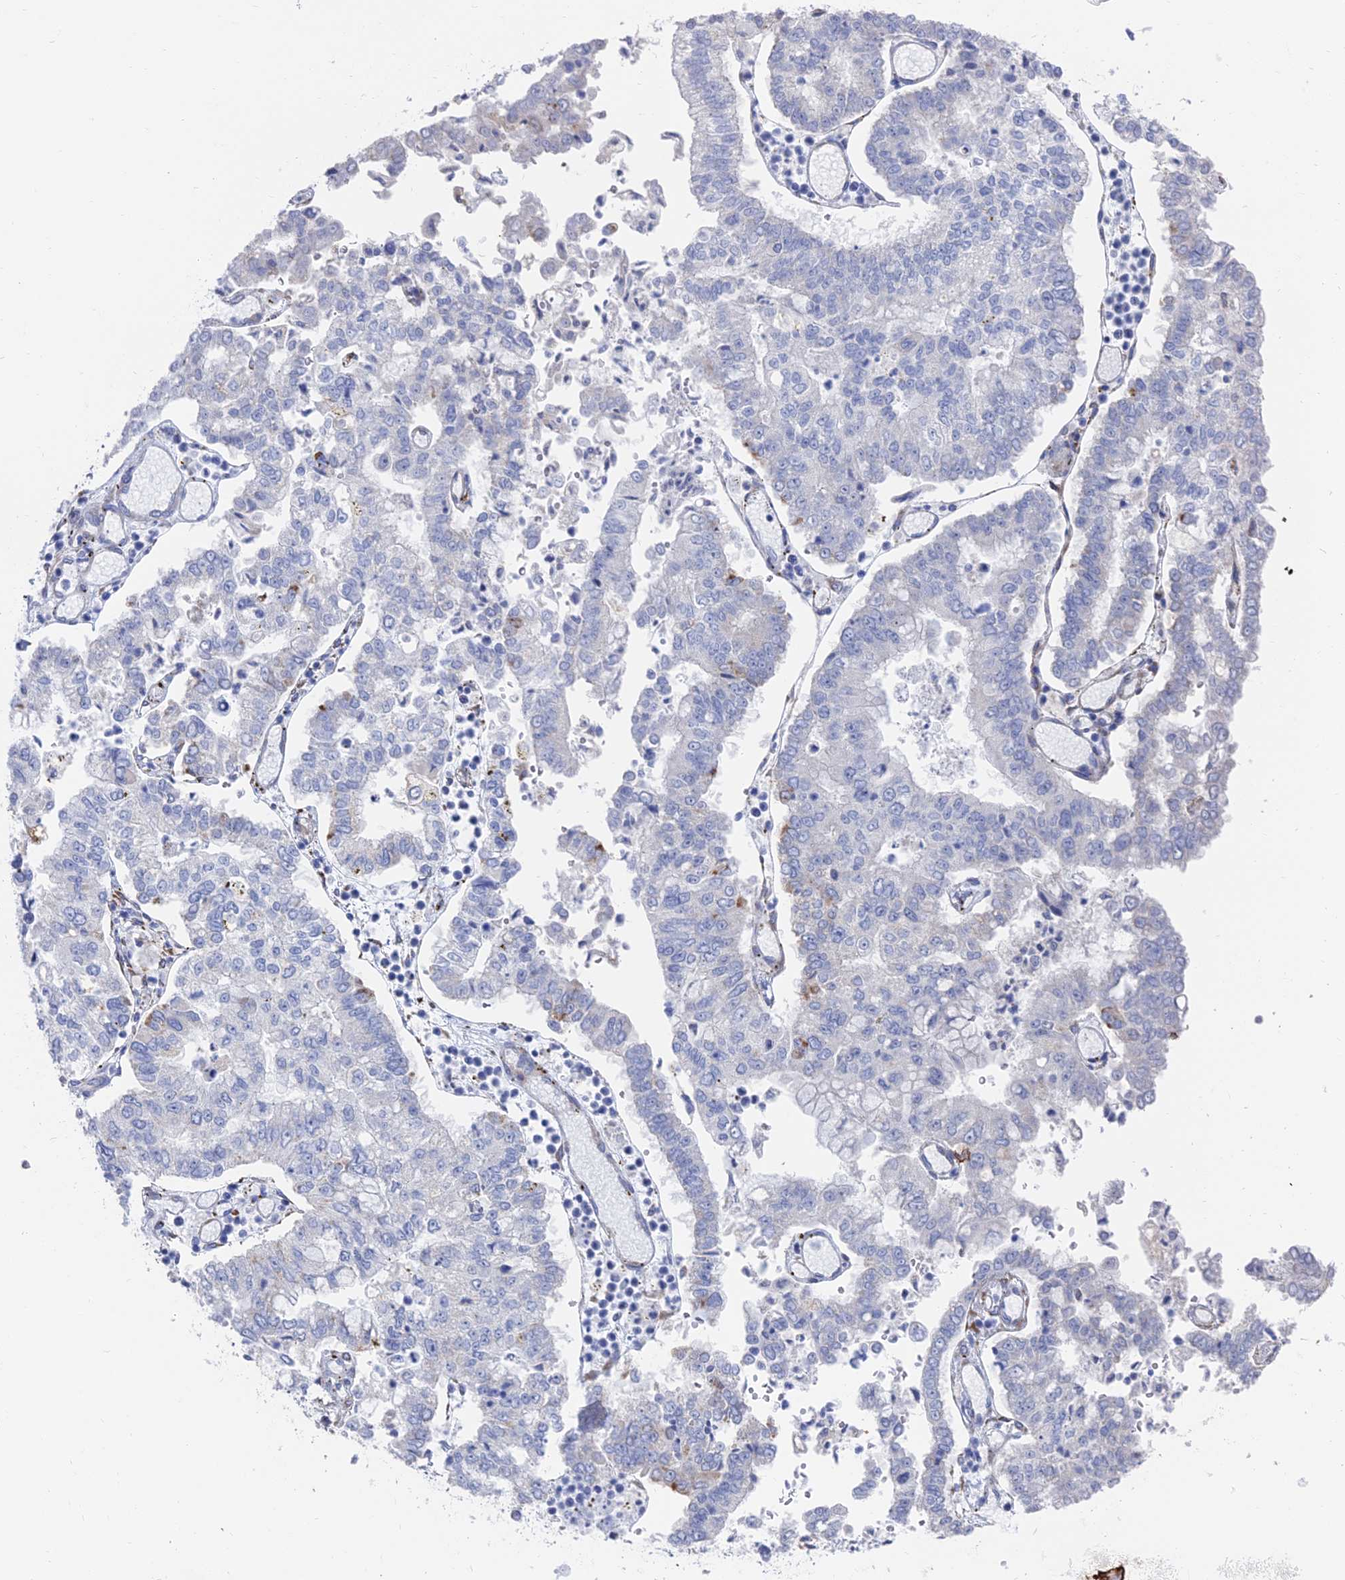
{"staining": {"intensity": "negative", "quantity": "none", "location": "none"}, "tissue": "stomach cancer", "cell_type": "Tumor cells", "image_type": "cancer", "snomed": [{"axis": "morphology", "description": "Adenocarcinoma, NOS"}, {"axis": "topography", "description": "Stomach"}], "caption": "Stomach cancer stained for a protein using immunohistochemistry exhibits no expression tumor cells.", "gene": "TNNT3", "patient": {"sex": "male", "age": 76}}